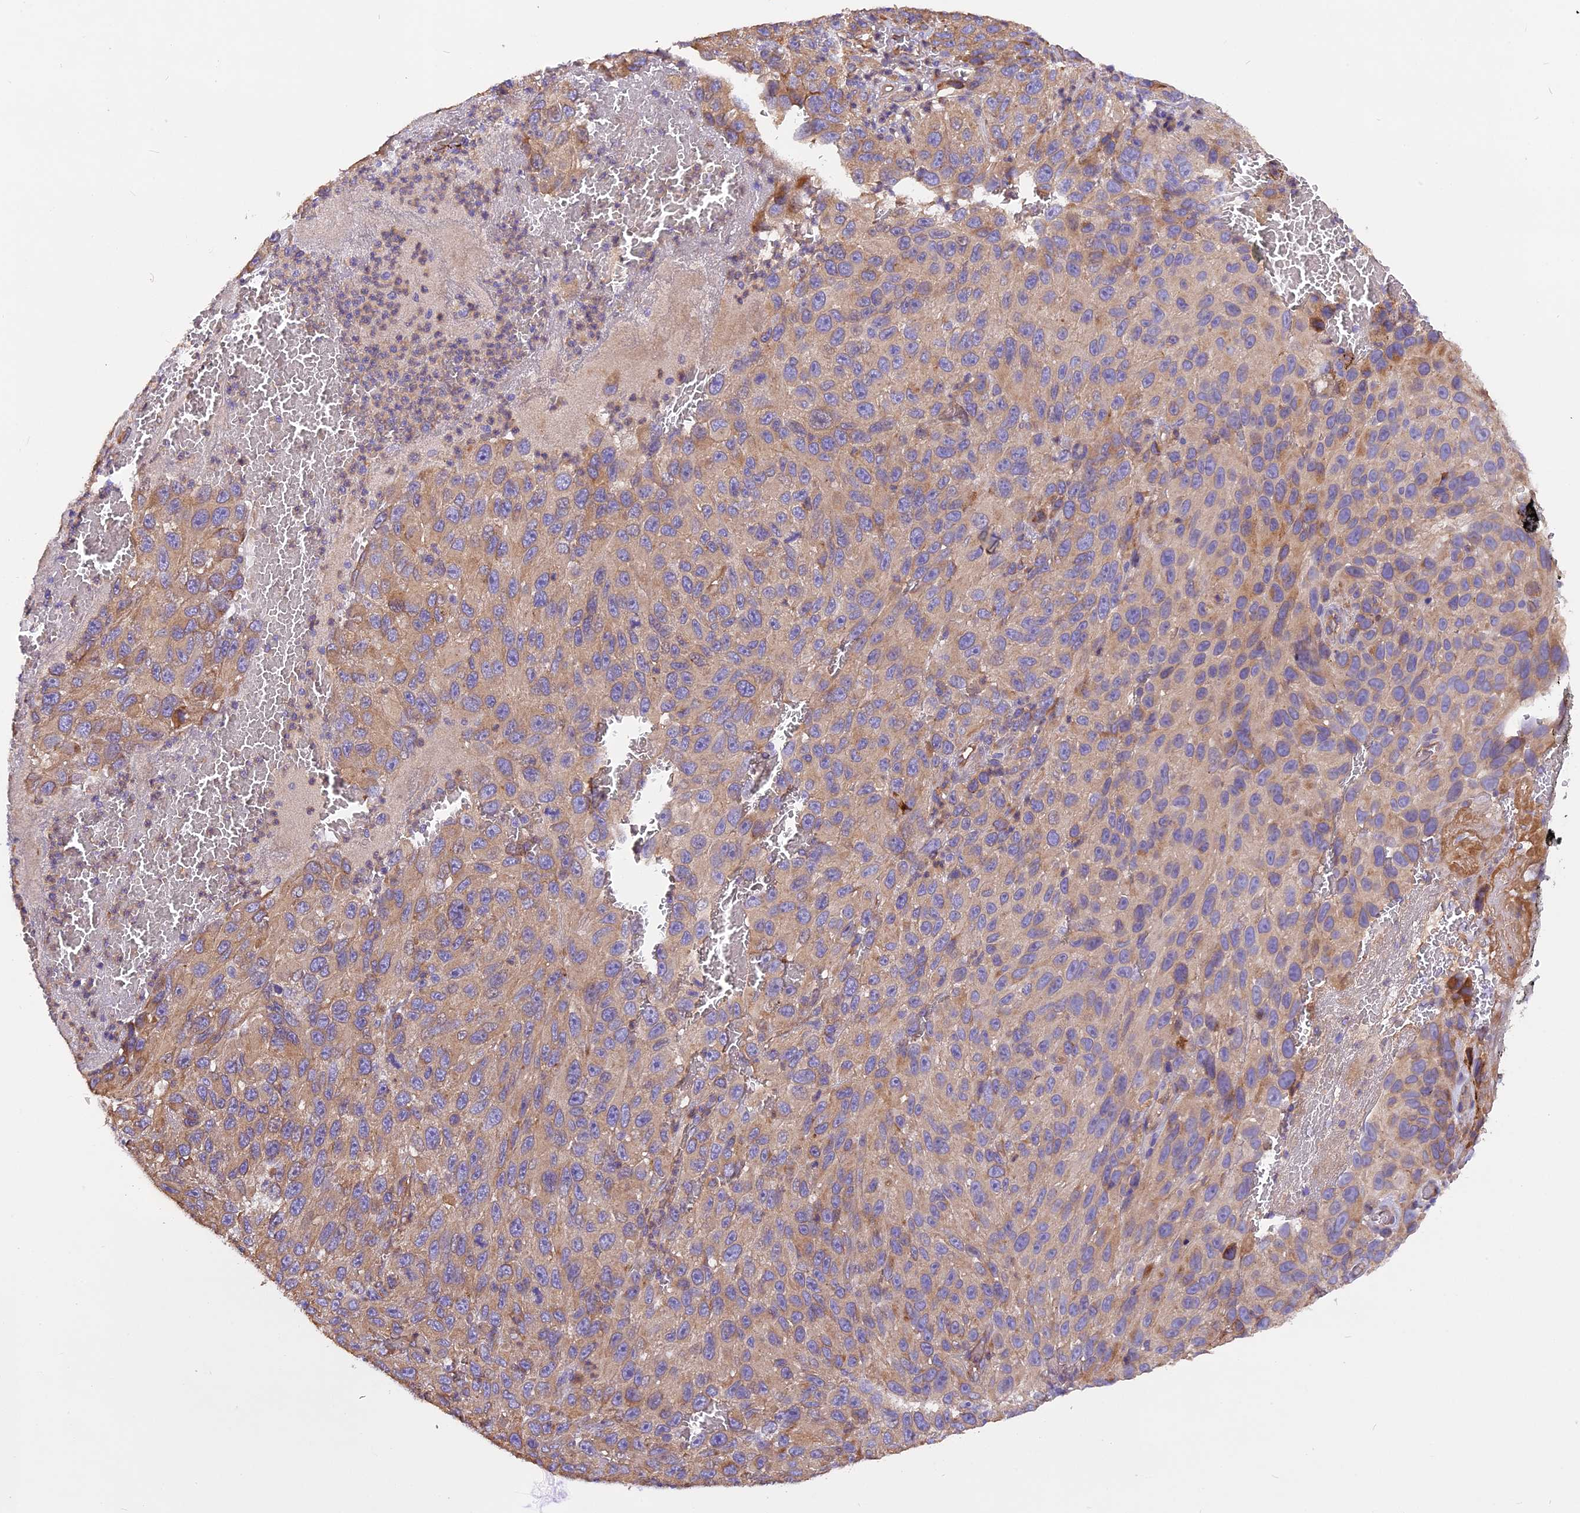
{"staining": {"intensity": "weak", "quantity": "<25%", "location": "cytoplasmic/membranous"}, "tissue": "melanoma", "cell_type": "Tumor cells", "image_type": "cancer", "snomed": [{"axis": "morphology", "description": "Normal tissue, NOS"}, {"axis": "morphology", "description": "Malignant melanoma, NOS"}, {"axis": "topography", "description": "Skin"}], "caption": "Tumor cells are negative for brown protein staining in melanoma. (DAB (3,3'-diaminobenzidine) IHC, high magnification).", "gene": "ERMARD", "patient": {"sex": "female", "age": 96}}